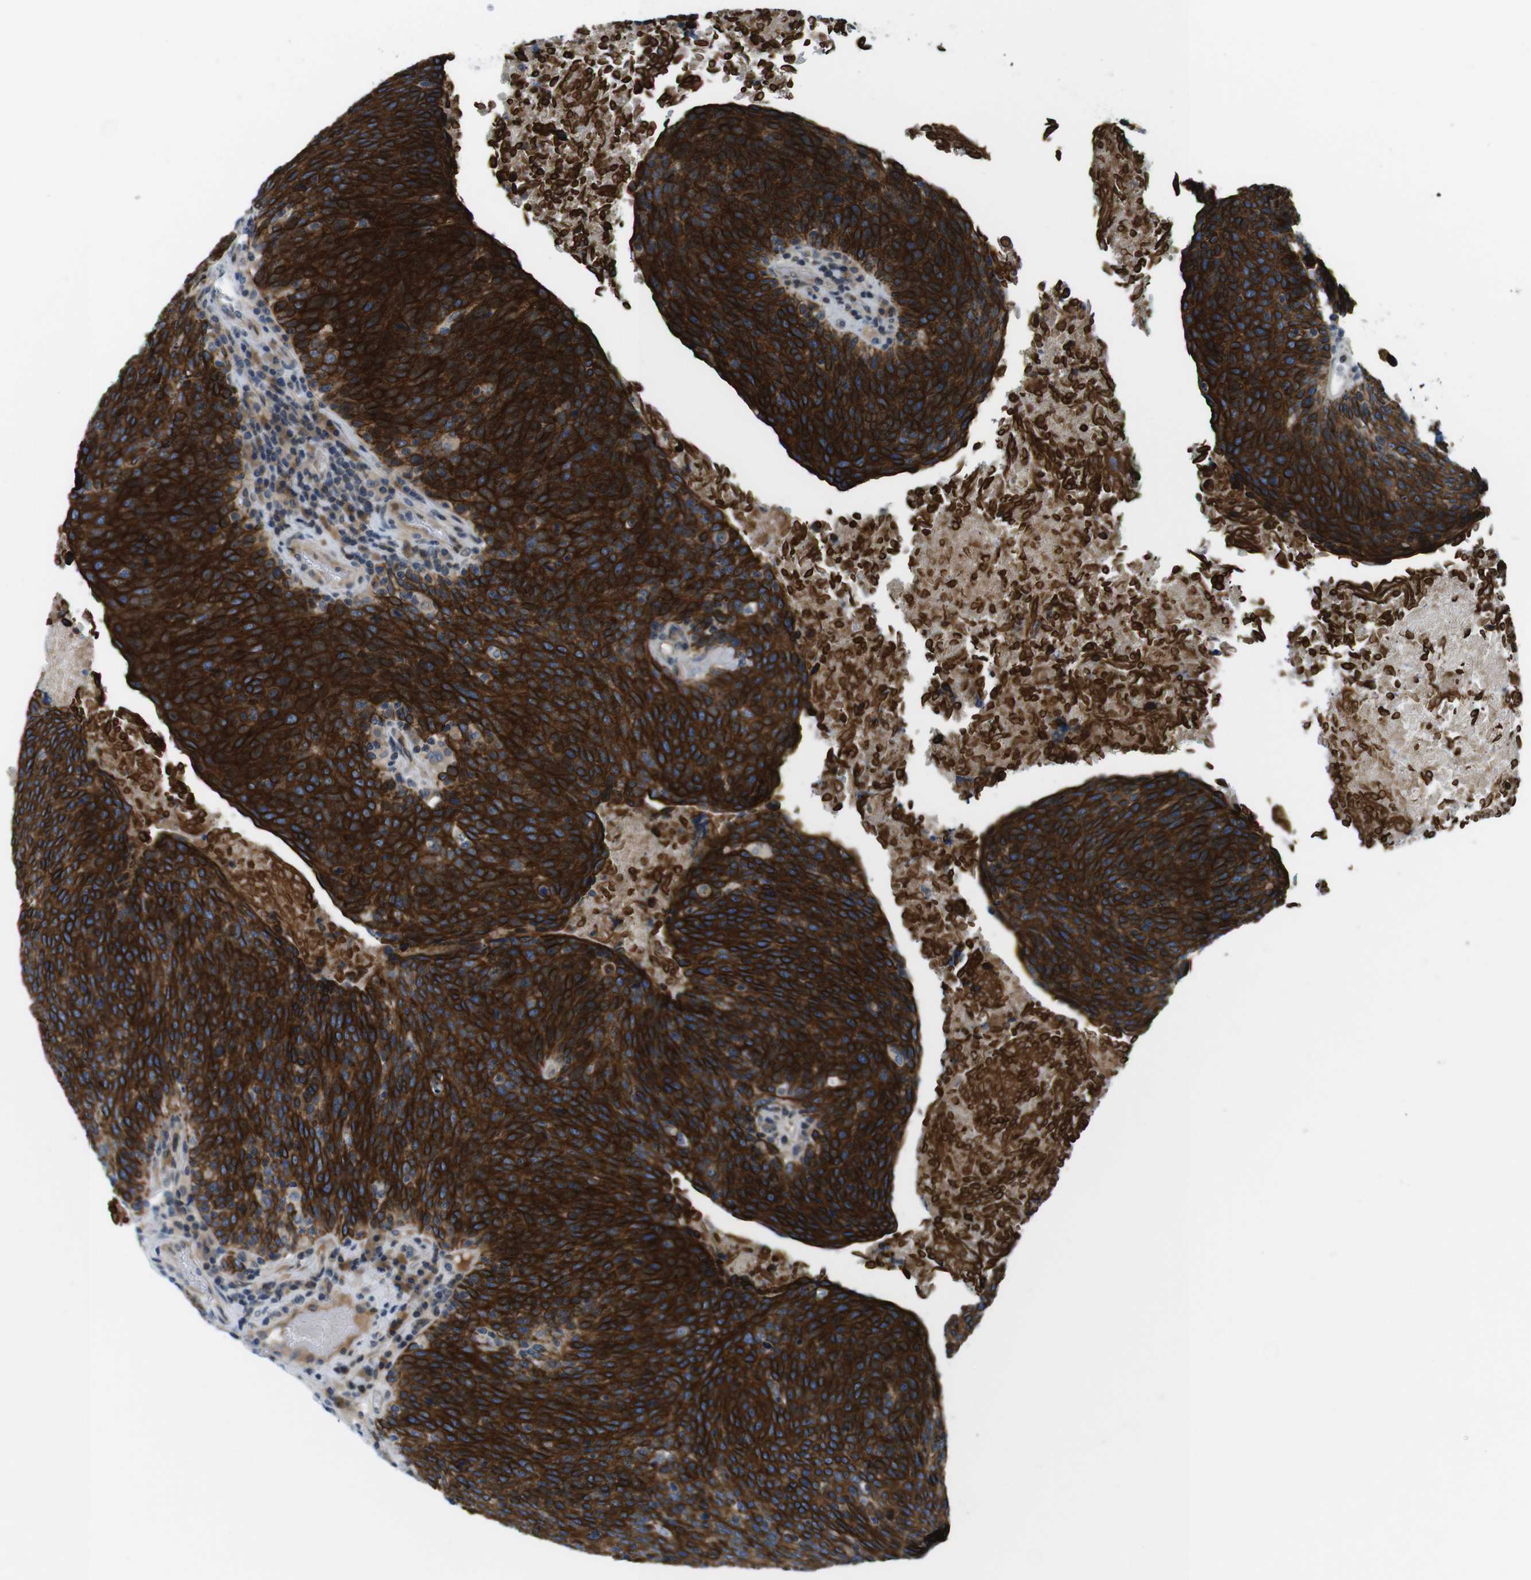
{"staining": {"intensity": "strong", "quantity": ">75%", "location": "cytoplasmic/membranous"}, "tissue": "head and neck cancer", "cell_type": "Tumor cells", "image_type": "cancer", "snomed": [{"axis": "morphology", "description": "Squamous cell carcinoma, NOS"}, {"axis": "morphology", "description": "Squamous cell carcinoma, metastatic, NOS"}, {"axis": "topography", "description": "Lymph node"}, {"axis": "topography", "description": "Head-Neck"}], "caption": "An image showing strong cytoplasmic/membranous expression in approximately >75% of tumor cells in head and neck squamous cell carcinoma, as visualized by brown immunohistochemical staining.", "gene": "ZDHHC3", "patient": {"sex": "male", "age": 62}}